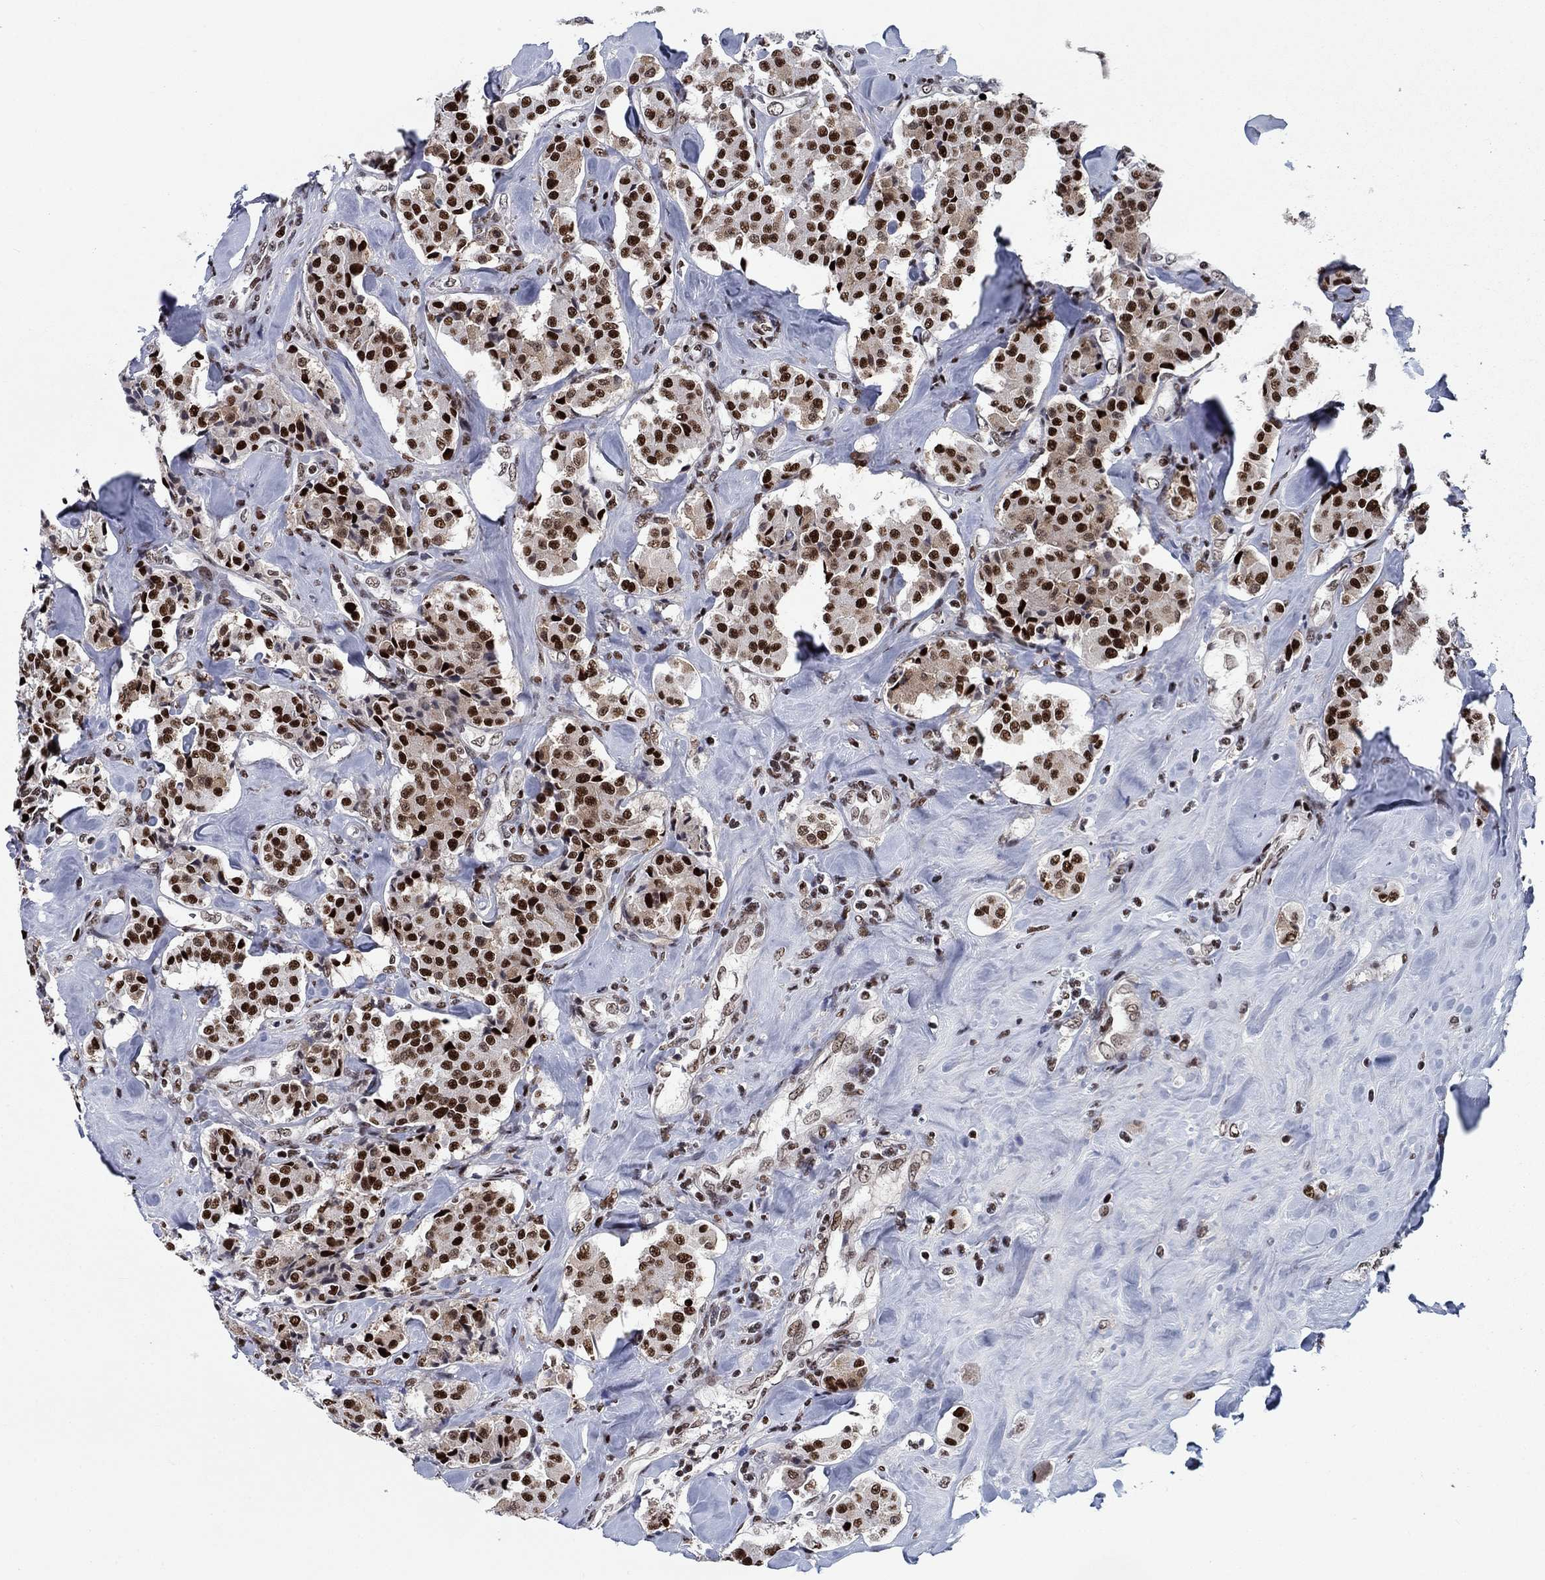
{"staining": {"intensity": "strong", "quantity": ">75%", "location": "nuclear"}, "tissue": "carcinoid", "cell_type": "Tumor cells", "image_type": "cancer", "snomed": [{"axis": "morphology", "description": "Carcinoid, malignant, NOS"}, {"axis": "topography", "description": "Pancreas"}], "caption": "A high-resolution micrograph shows immunohistochemistry staining of carcinoid (malignant), which demonstrates strong nuclear staining in about >75% of tumor cells.", "gene": "RPRD1B", "patient": {"sex": "male", "age": 41}}